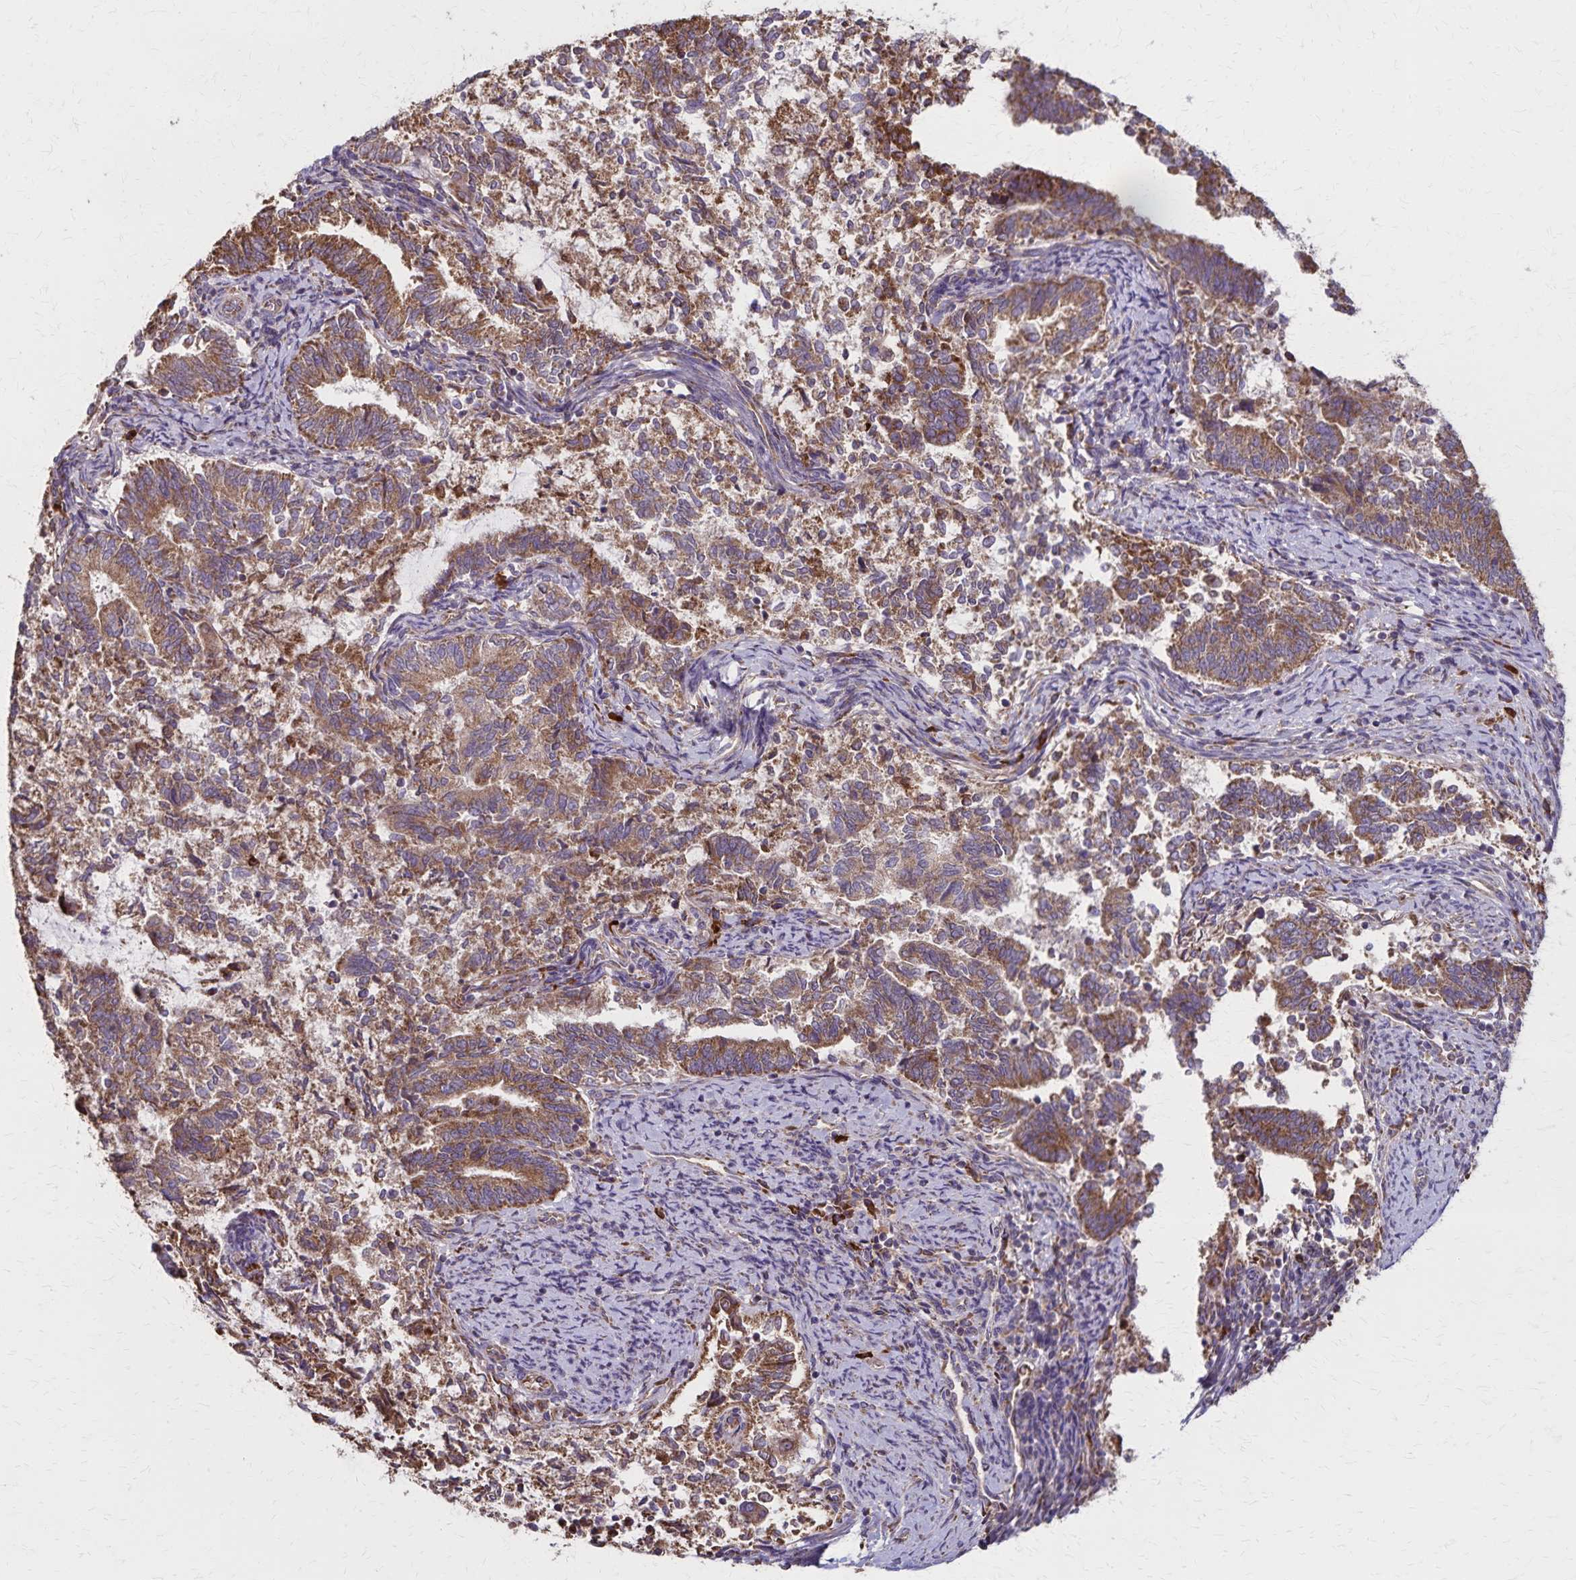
{"staining": {"intensity": "moderate", "quantity": ">75%", "location": "cytoplasmic/membranous"}, "tissue": "endometrial cancer", "cell_type": "Tumor cells", "image_type": "cancer", "snomed": [{"axis": "morphology", "description": "Adenocarcinoma, NOS"}, {"axis": "topography", "description": "Endometrium"}], "caption": "Immunohistochemistry (IHC) micrograph of endometrial cancer stained for a protein (brown), which reveals medium levels of moderate cytoplasmic/membranous positivity in about >75% of tumor cells.", "gene": "RNF10", "patient": {"sex": "female", "age": 65}}